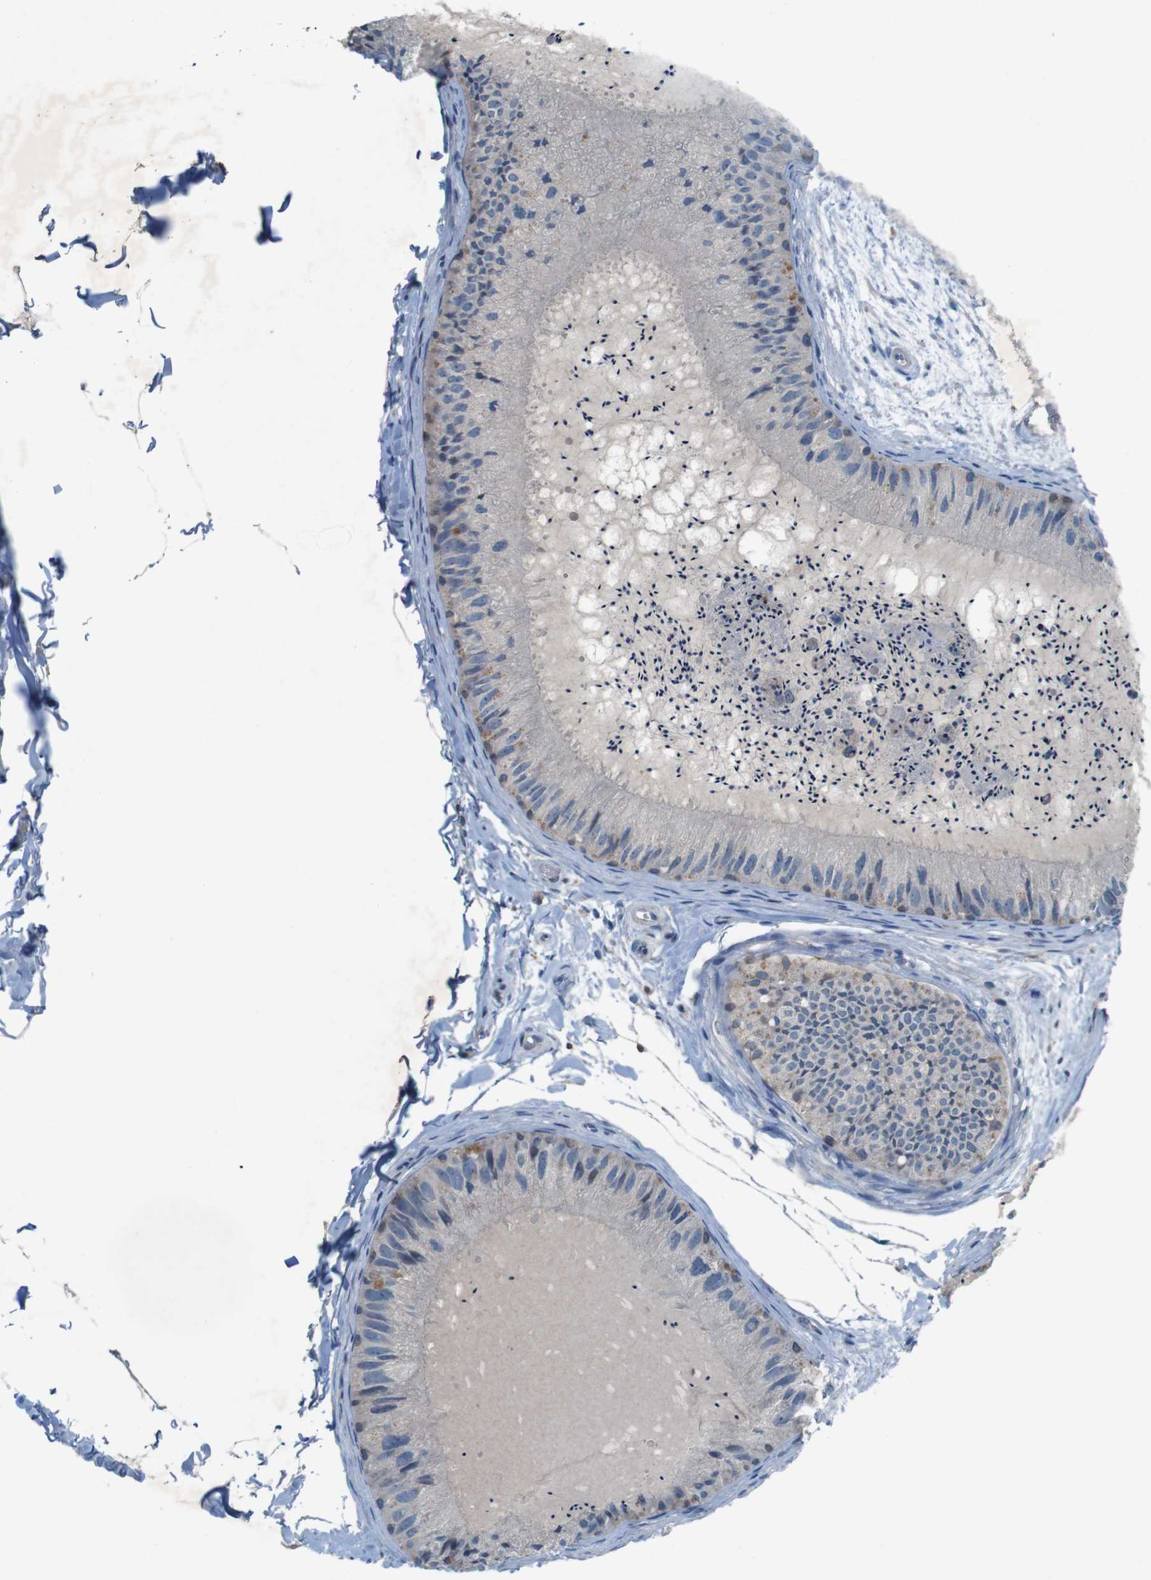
{"staining": {"intensity": "moderate", "quantity": "<25%", "location": "cytoplasmic/membranous"}, "tissue": "epididymis", "cell_type": "Glandular cells", "image_type": "normal", "snomed": [{"axis": "morphology", "description": "Normal tissue, NOS"}, {"axis": "topography", "description": "Epididymis"}], "caption": "The histopathology image displays immunohistochemical staining of unremarkable epididymis. There is moderate cytoplasmic/membranous expression is seen in about <25% of glandular cells.", "gene": "MOGAT3", "patient": {"sex": "male", "age": 31}}